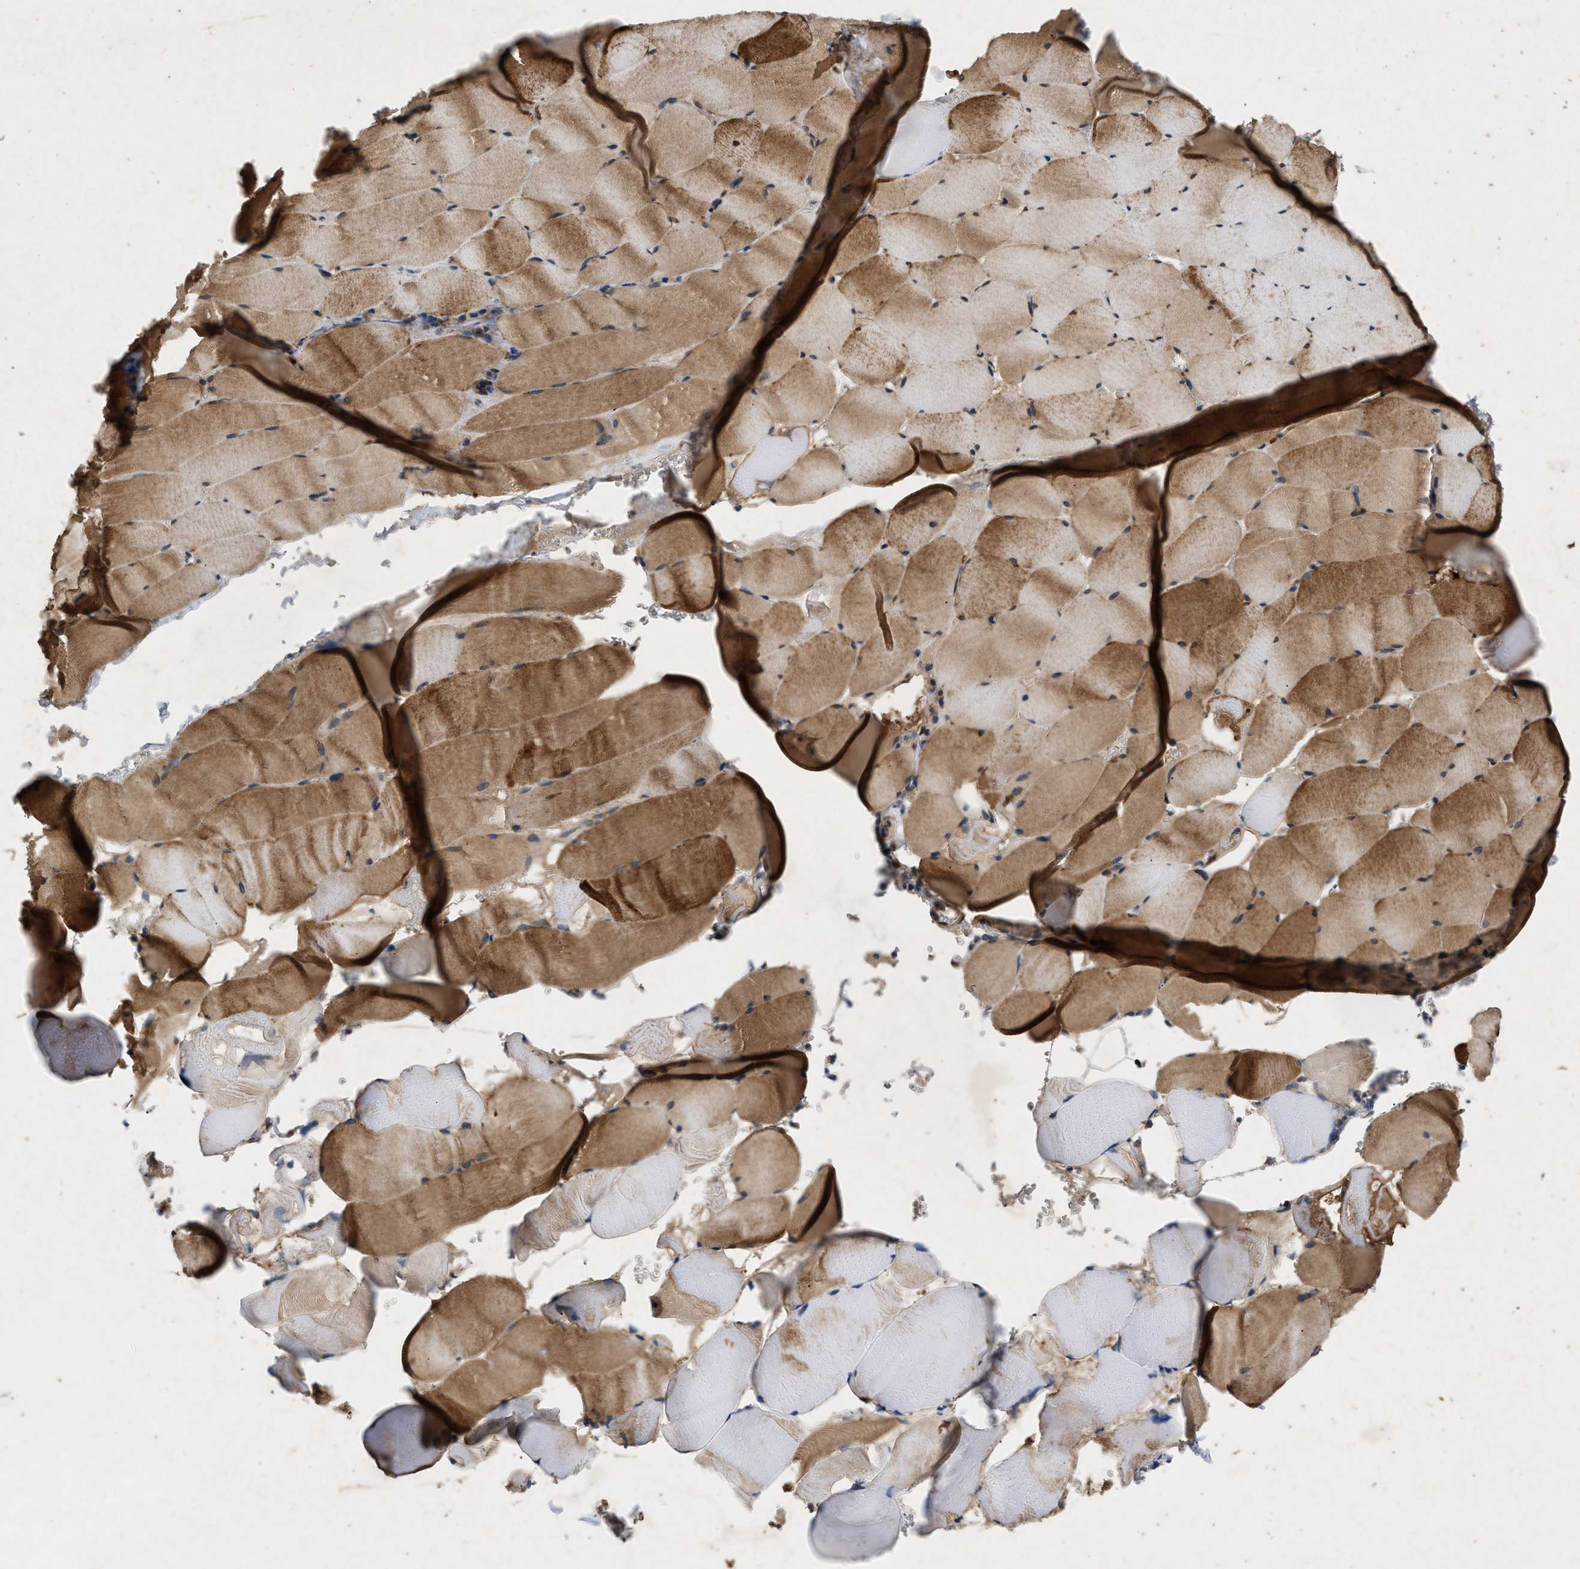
{"staining": {"intensity": "moderate", "quantity": ">75%", "location": "cytoplasmic/membranous"}, "tissue": "skeletal muscle", "cell_type": "Myocytes", "image_type": "normal", "snomed": [{"axis": "morphology", "description": "Normal tissue, NOS"}, {"axis": "topography", "description": "Skeletal muscle"}], "caption": "This is a micrograph of immunohistochemistry staining of unremarkable skeletal muscle, which shows moderate expression in the cytoplasmic/membranous of myocytes.", "gene": "PRKG2", "patient": {"sex": "male", "age": 62}}